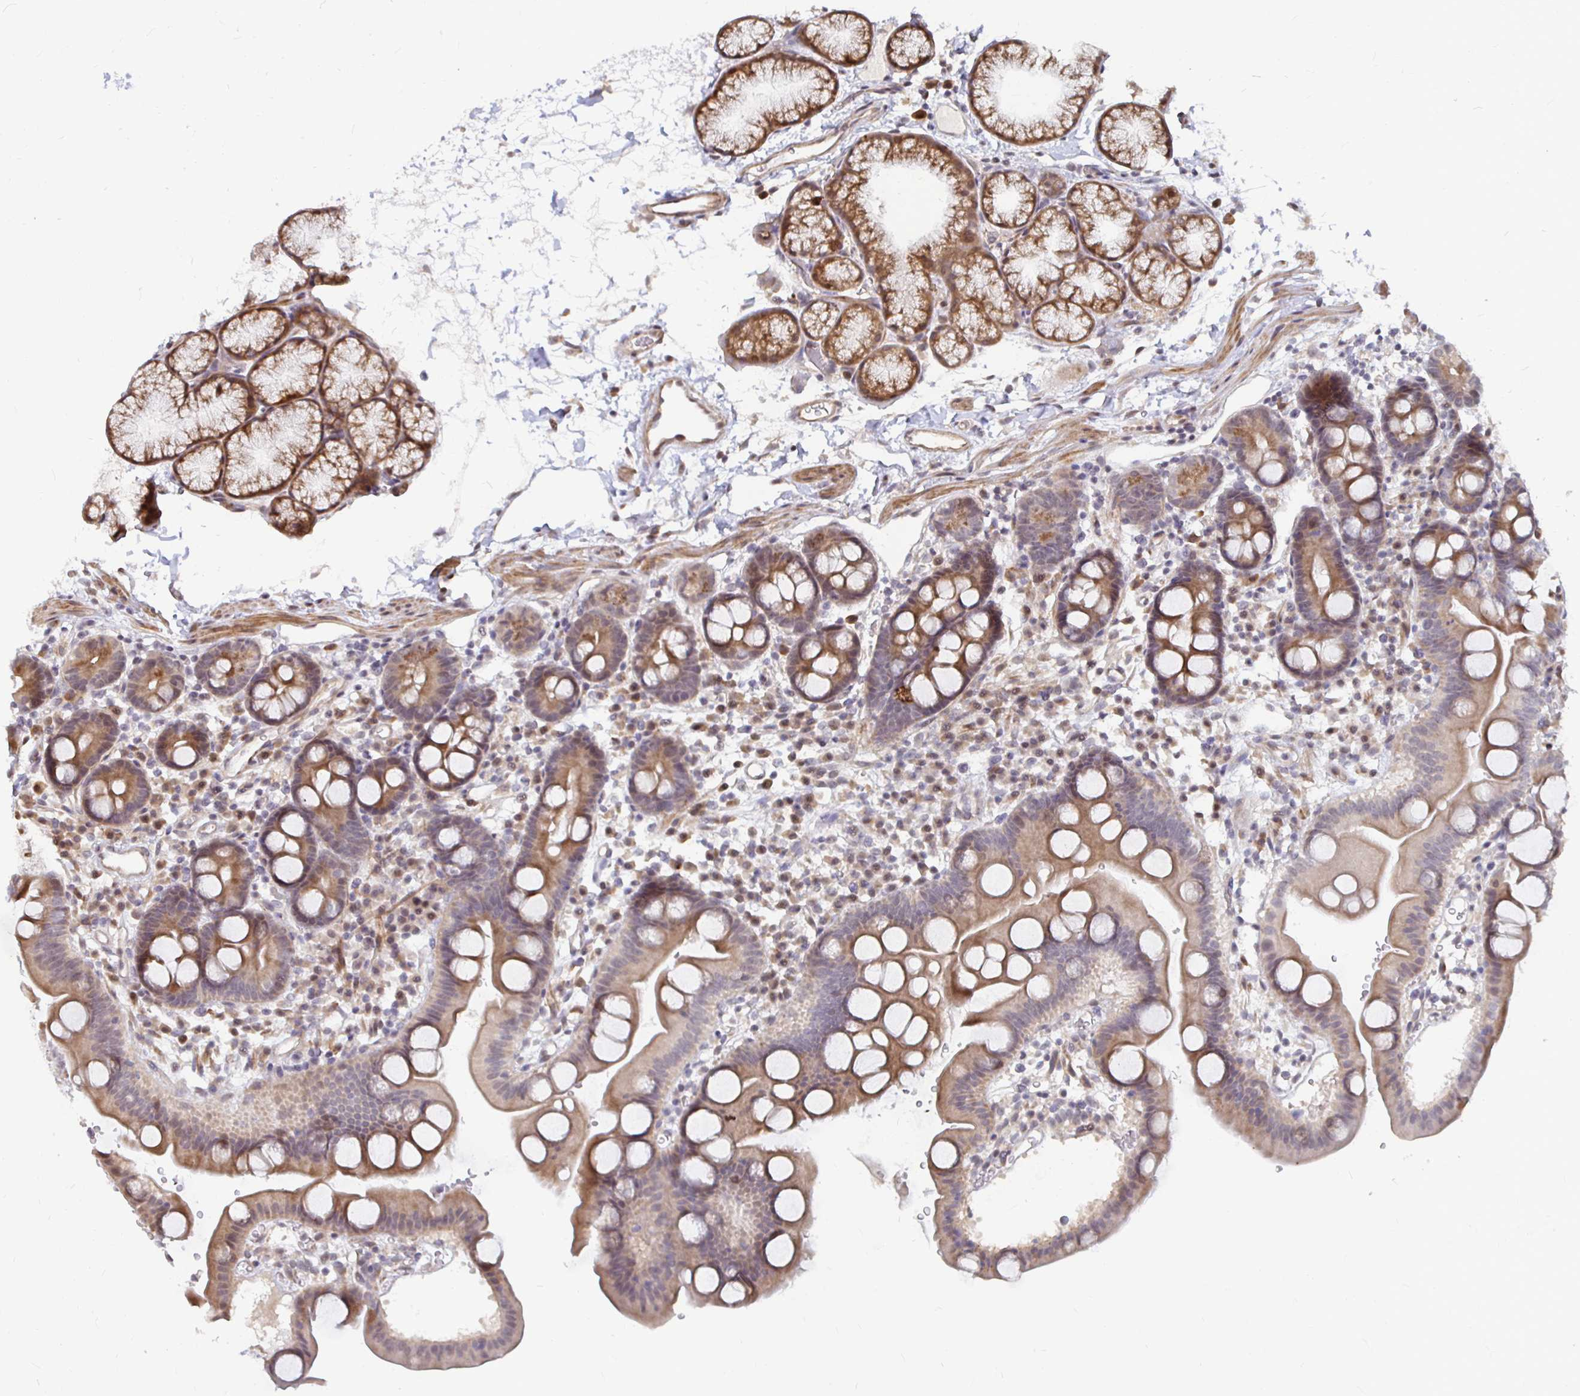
{"staining": {"intensity": "weak", "quantity": "25%-75%", "location": "cytoplasmic/membranous"}, "tissue": "duodenum", "cell_type": "Glandular cells", "image_type": "normal", "snomed": [{"axis": "morphology", "description": "Normal tissue, NOS"}, {"axis": "topography", "description": "Duodenum"}], "caption": "Immunohistochemistry photomicrograph of benign duodenum stained for a protein (brown), which exhibits low levels of weak cytoplasmic/membranous positivity in about 25%-75% of glandular cells.", "gene": "CAPN11", "patient": {"sex": "male", "age": 59}}